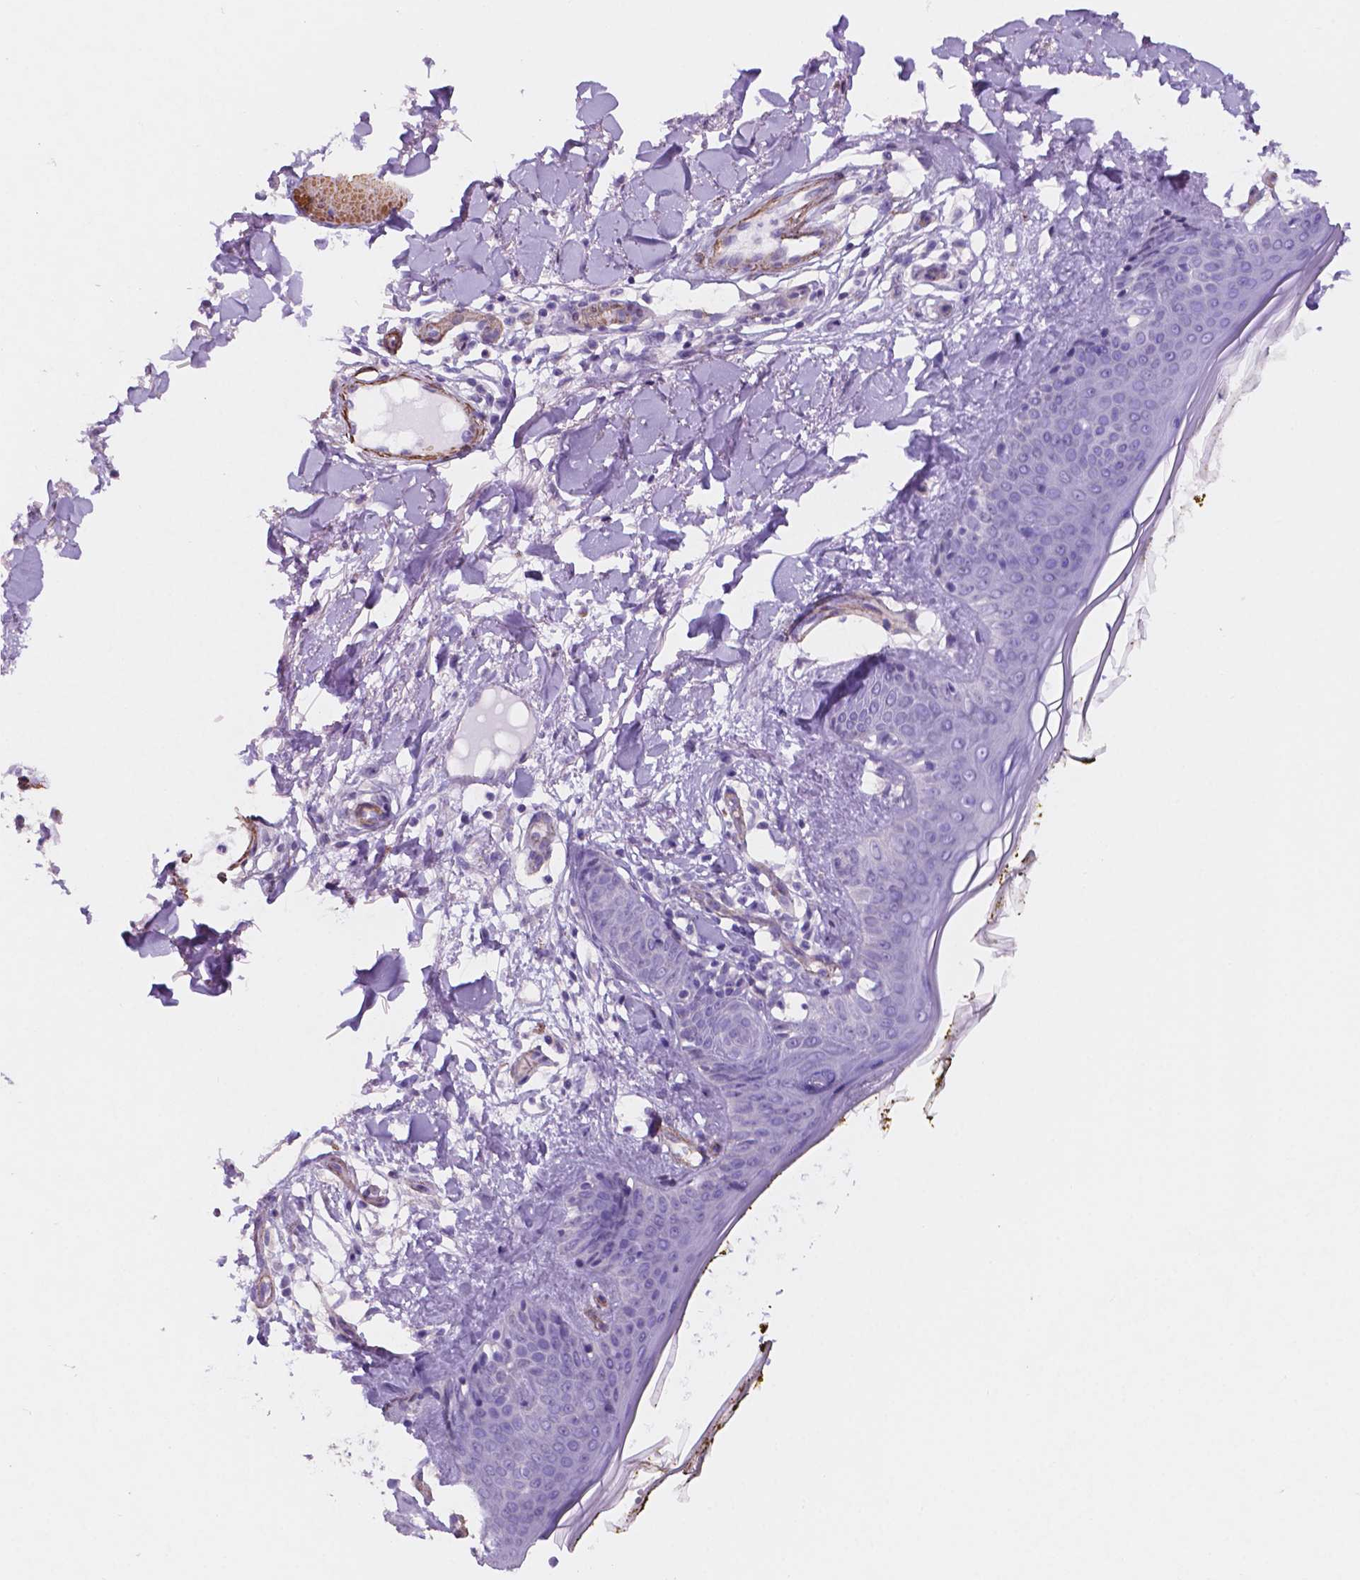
{"staining": {"intensity": "negative", "quantity": "none", "location": "none"}, "tissue": "skin", "cell_type": "Fibroblasts", "image_type": "normal", "snomed": [{"axis": "morphology", "description": "Normal tissue, NOS"}, {"axis": "topography", "description": "Skin"}], "caption": "The IHC micrograph has no significant staining in fibroblasts of skin. (Brightfield microscopy of DAB (3,3'-diaminobenzidine) IHC at high magnification).", "gene": "TOR2A", "patient": {"sex": "female", "age": 34}}